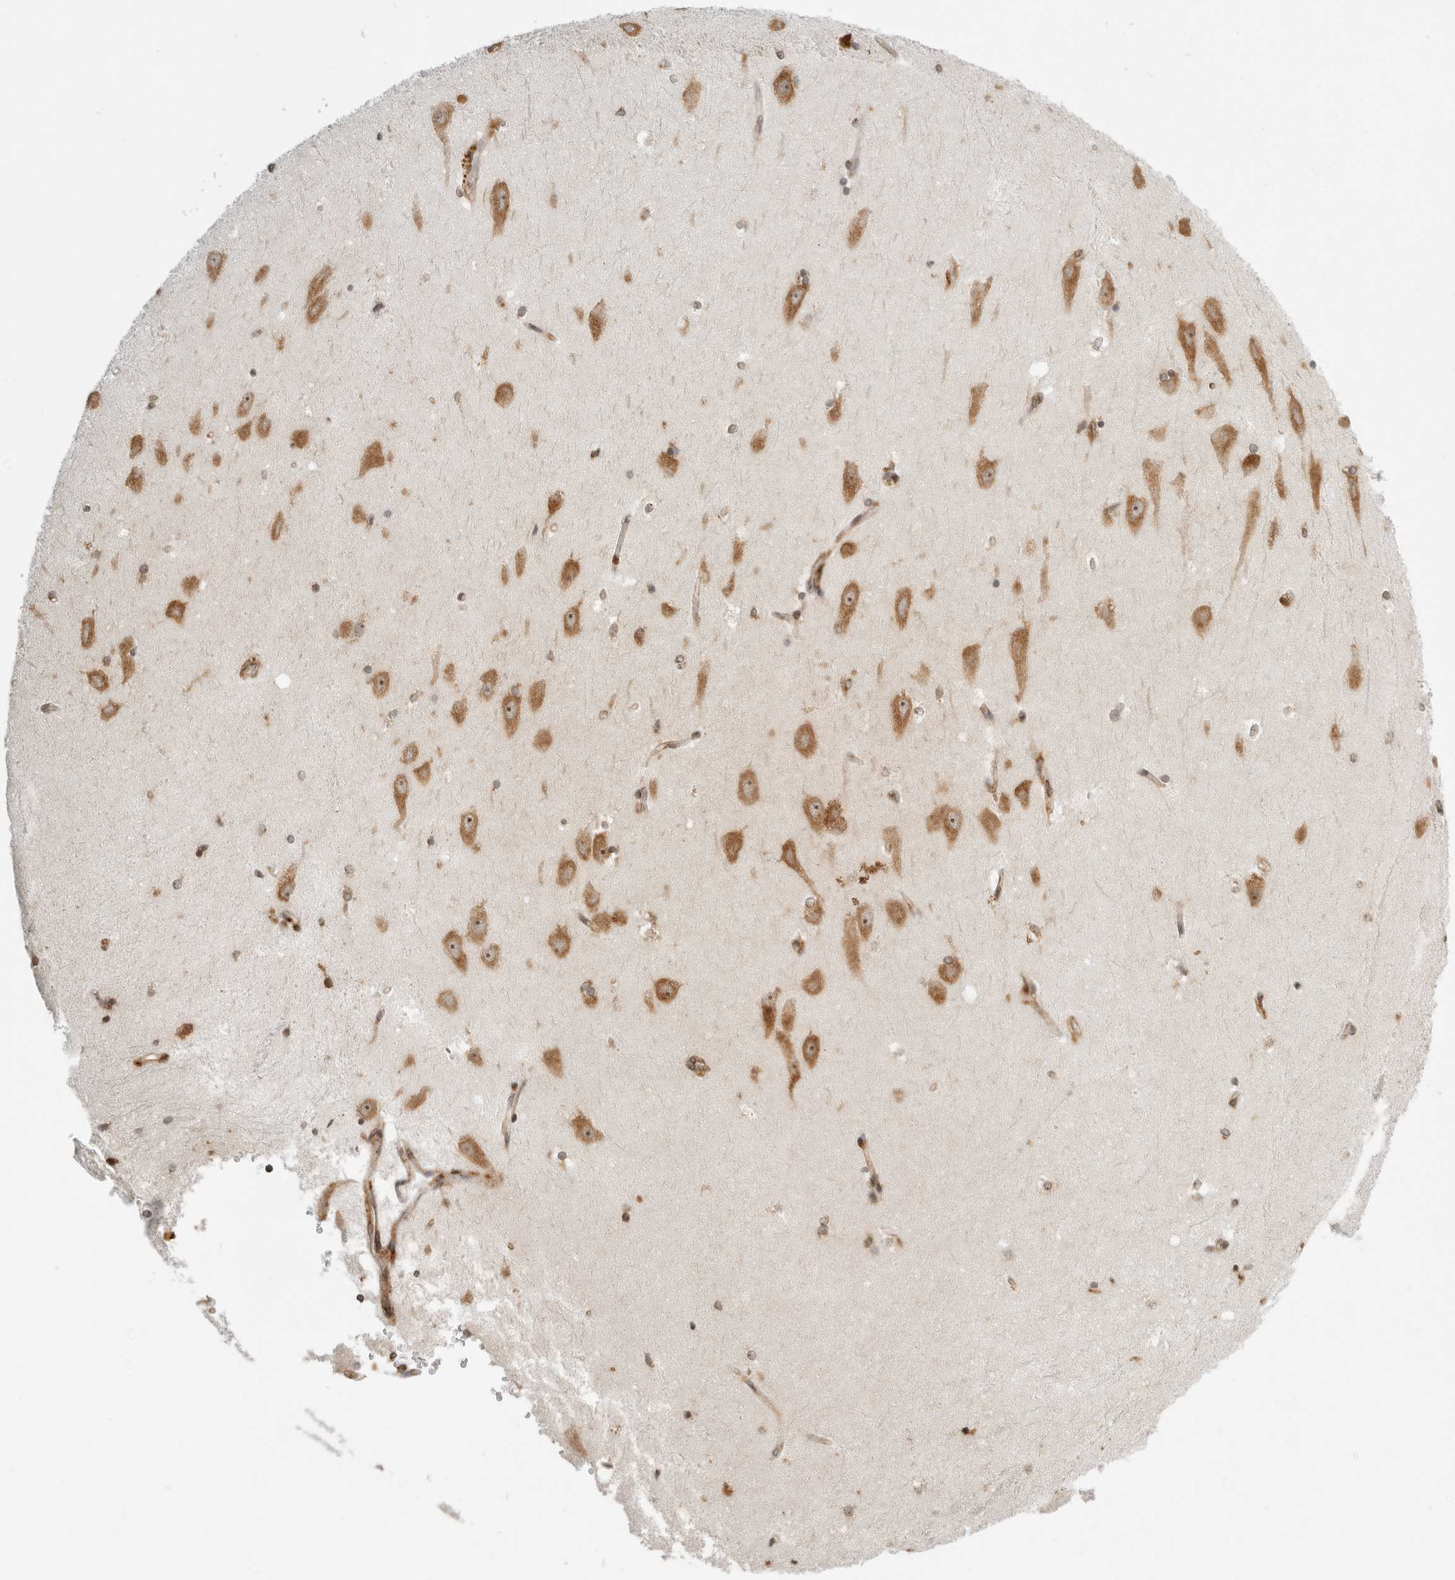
{"staining": {"intensity": "moderate", "quantity": "<25%", "location": "cytoplasmic/membranous,nuclear"}, "tissue": "hippocampus", "cell_type": "Glial cells", "image_type": "normal", "snomed": [{"axis": "morphology", "description": "Normal tissue, NOS"}, {"axis": "topography", "description": "Hippocampus"}], "caption": "This photomicrograph demonstrates immunohistochemistry staining of normal hippocampus, with low moderate cytoplasmic/membranous,nuclear expression in approximately <25% of glial cells.", "gene": "IDUA", "patient": {"sex": "male", "age": 45}}